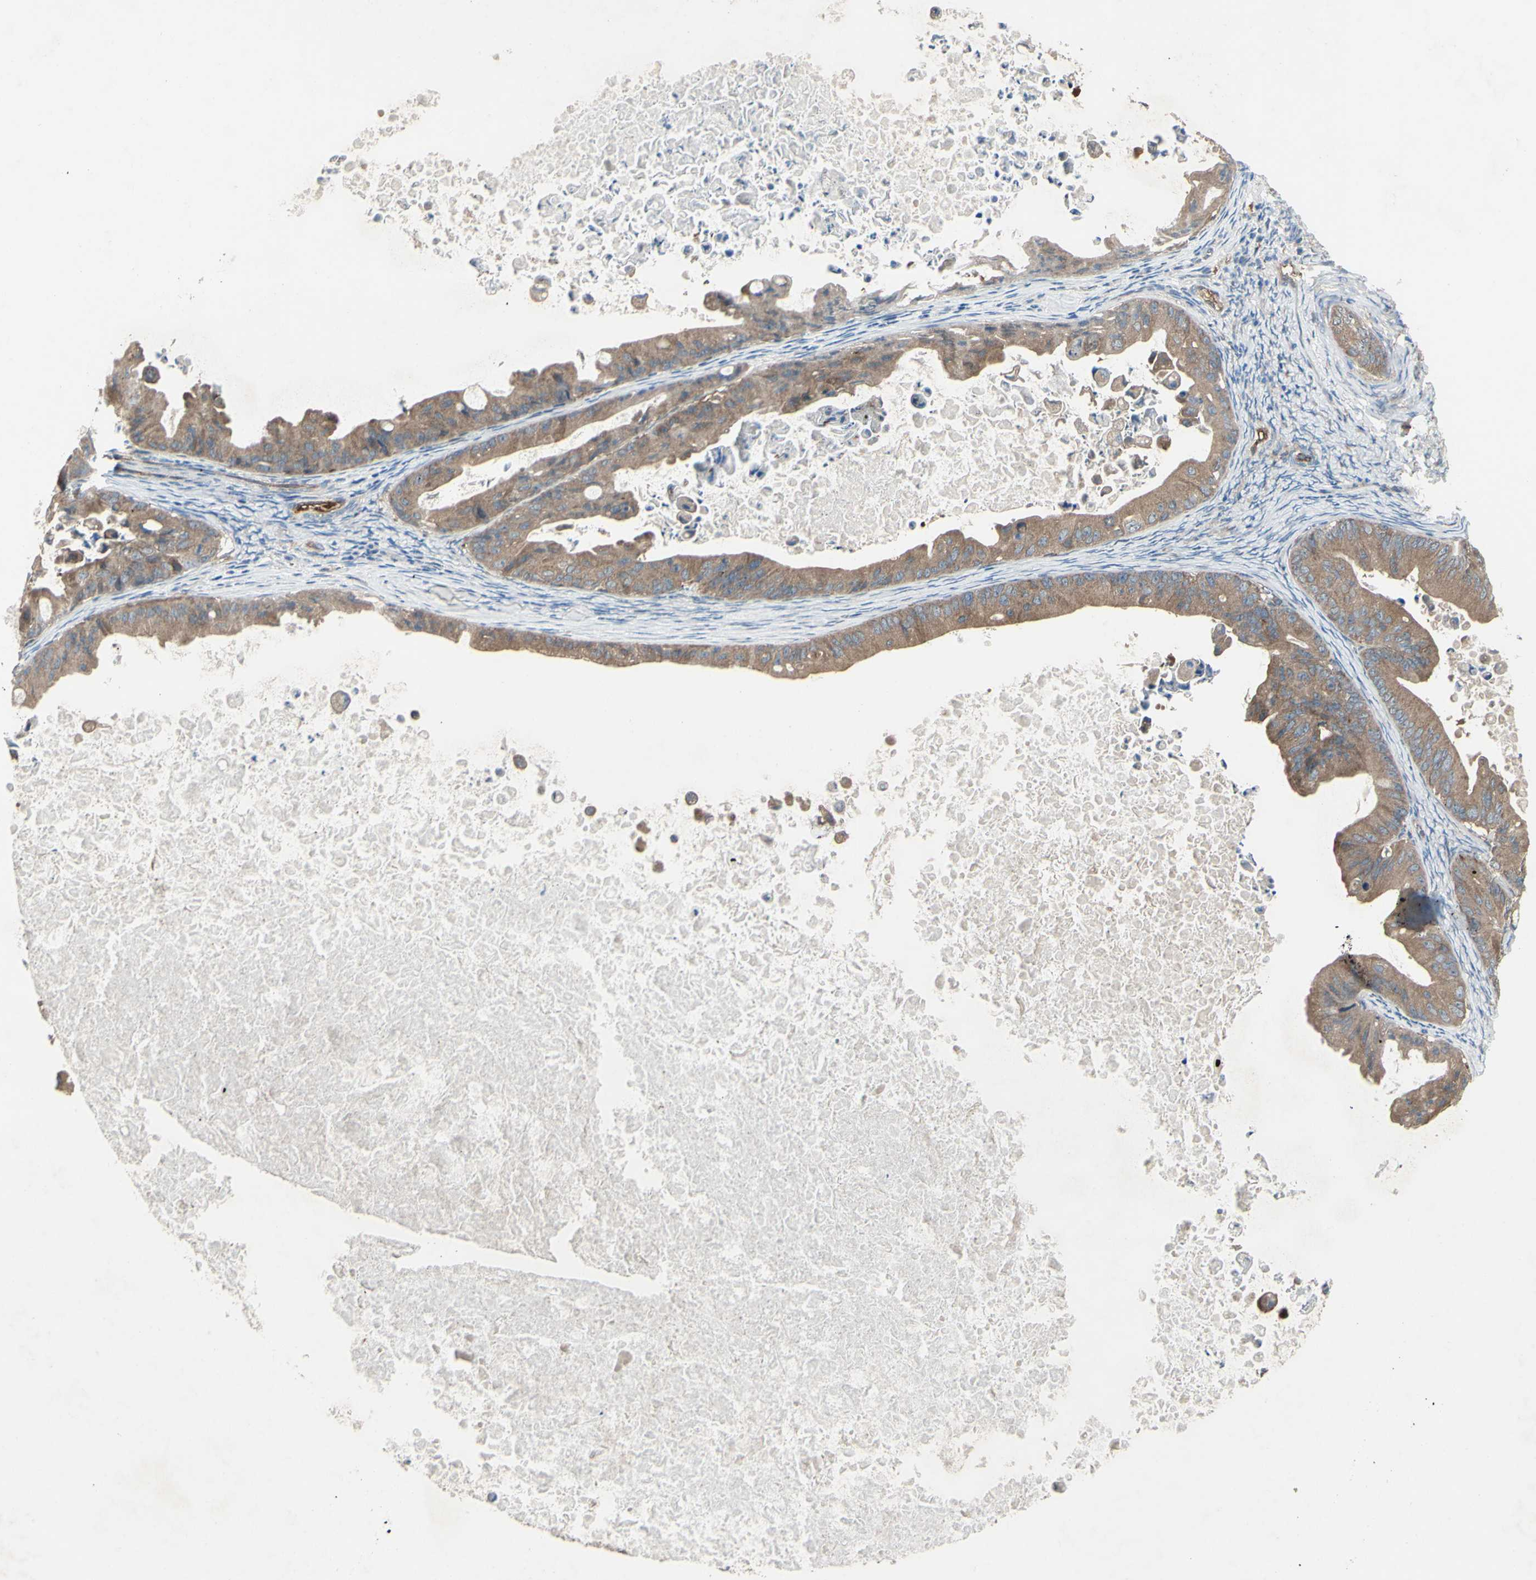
{"staining": {"intensity": "moderate", "quantity": ">75%", "location": "cytoplasmic/membranous"}, "tissue": "ovarian cancer", "cell_type": "Tumor cells", "image_type": "cancer", "snomed": [{"axis": "morphology", "description": "Cystadenocarcinoma, mucinous, NOS"}, {"axis": "topography", "description": "Ovary"}], "caption": "Mucinous cystadenocarcinoma (ovarian) stained for a protein (brown) reveals moderate cytoplasmic/membranous positive expression in approximately >75% of tumor cells.", "gene": "IGSF9B", "patient": {"sex": "female", "age": 37}}